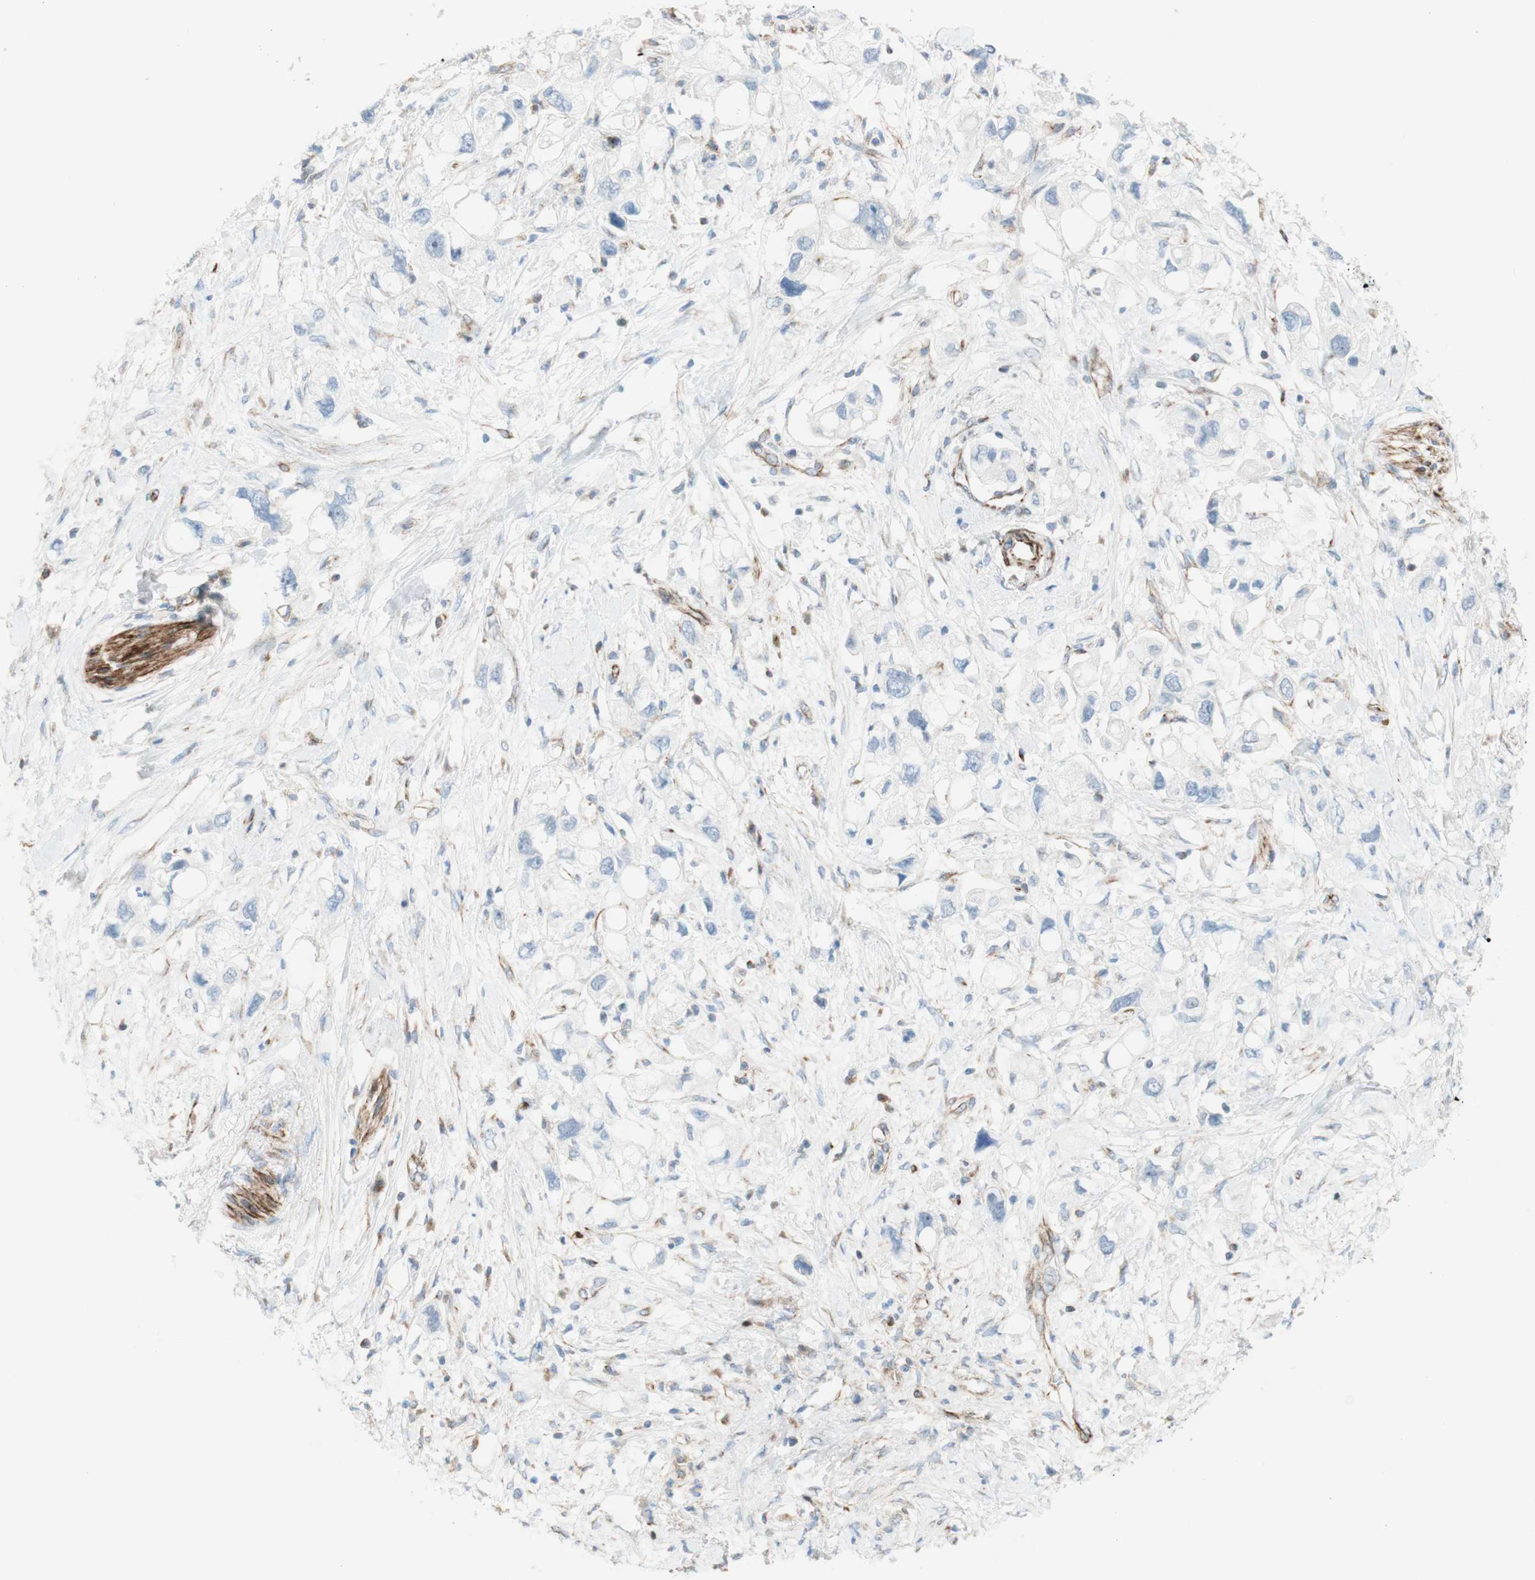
{"staining": {"intensity": "negative", "quantity": "none", "location": "none"}, "tissue": "pancreatic cancer", "cell_type": "Tumor cells", "image_type": "cancer", "snomed": [{"axis": "morphology", "description": "Adenocarcinoma, NOS"}, {"axis": "topography", "description": "Pancreas"}], "caption": "A photomicrograph of human pancreatic adenocarcinoma is negative for staining in tumor cells.", "gene": "POU2AF1", "patient": {"sex": "female", "age": 56}}